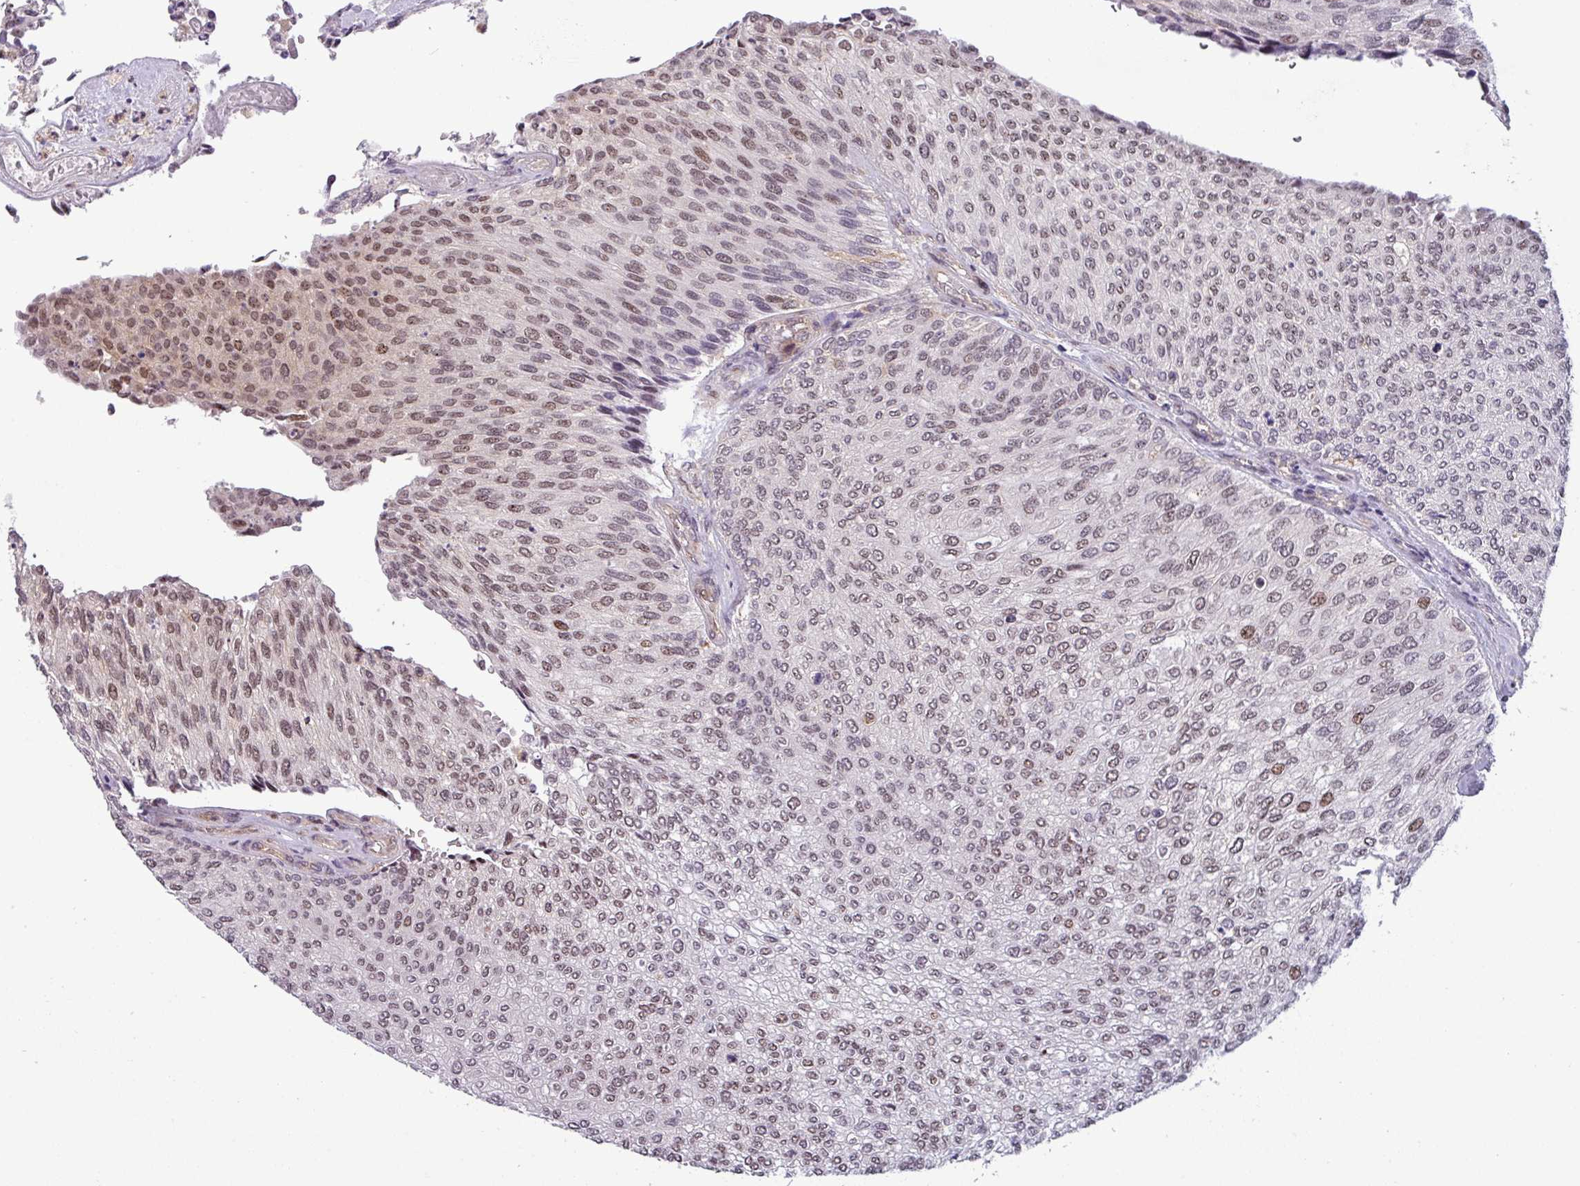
{"staining": {"intensity": "moderate", "quantity": "<25%", "location": "nuclear"}, "tissue": "urothelial cancer", "cell_type": "Tumor cells", "image_type": "cancer", "snomed": [{"axis": "morphology", "description": "Urothelial carcinoma, Low grade"}, {"axis": "topography", "description": "Urinary bladder"}], "caption": "A brown stain labels moderate nuclear staining of a protein in low-grade urothelial carcinoma tumor cells. The protein is shown in brown color, while the nuclei are stained blue.", "gene": "NPFFR1", "patient": {"sex": "female", "age": 79}}